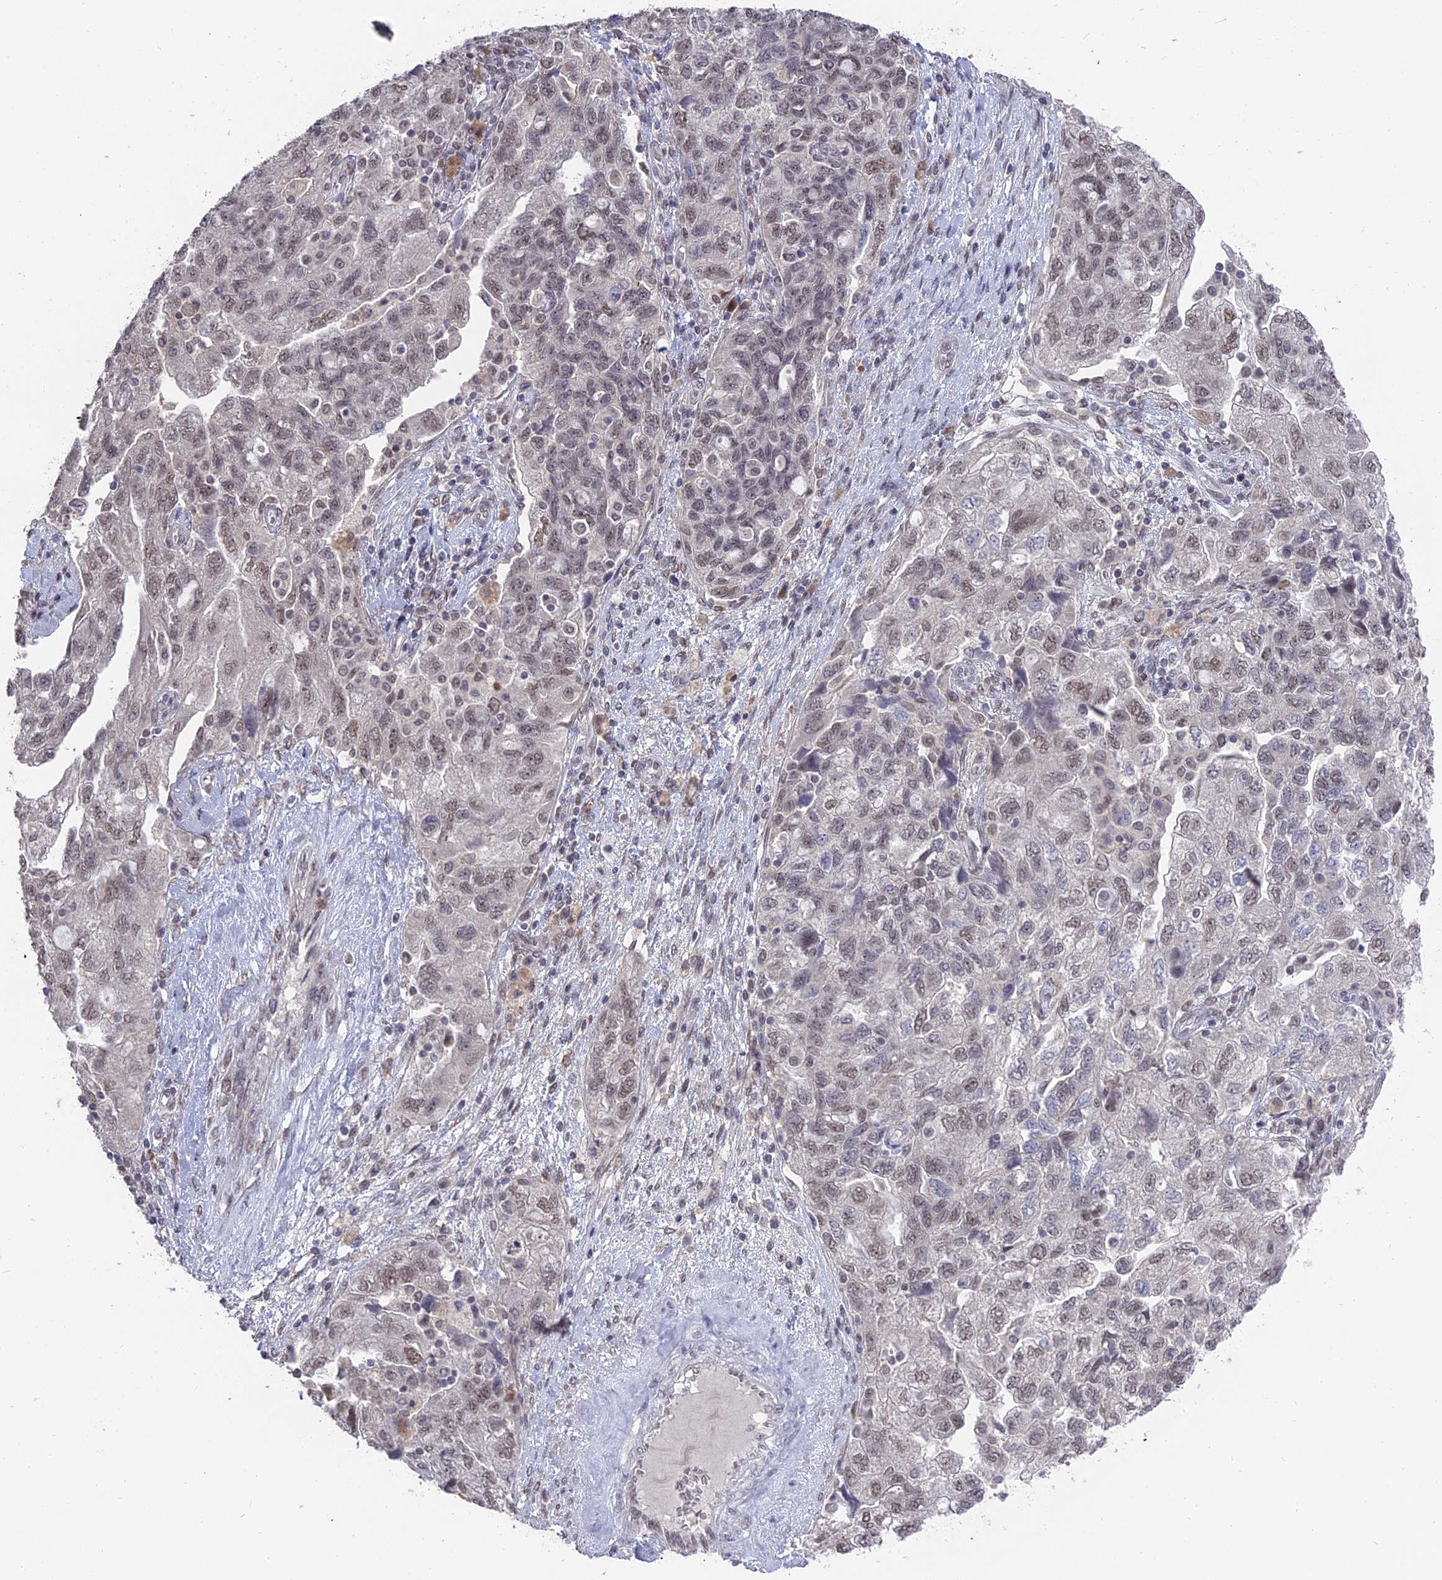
{"staining": {"intensity": "weak", "quantity": ">75%", "location": "nuclear"}, "tissue": "ovarian cancer", "cell_type": "Tumor cells", "image_type": "cancer", "snomed": [{"axis": "morphology", "description": "Carcinoma, NOS"}, {"axis": "morphology", "description": "Cystadenocarcinoma, serous, NOS"}, {"axis": "topography", "description": "Ovary"}], "caption": "Immunohistochemical staining of human ovarian cancer reveals low levels of weak nuclear expression in approximately >75% of tumor cells. Using DAB (3,3'-diaminobenzidine) (brown) and hematoxylin (blue) stains, captured at high magnification using brightfield microscopy.", "gene": "NR1H3", "patient": {"sex": "female", "age": 69}}